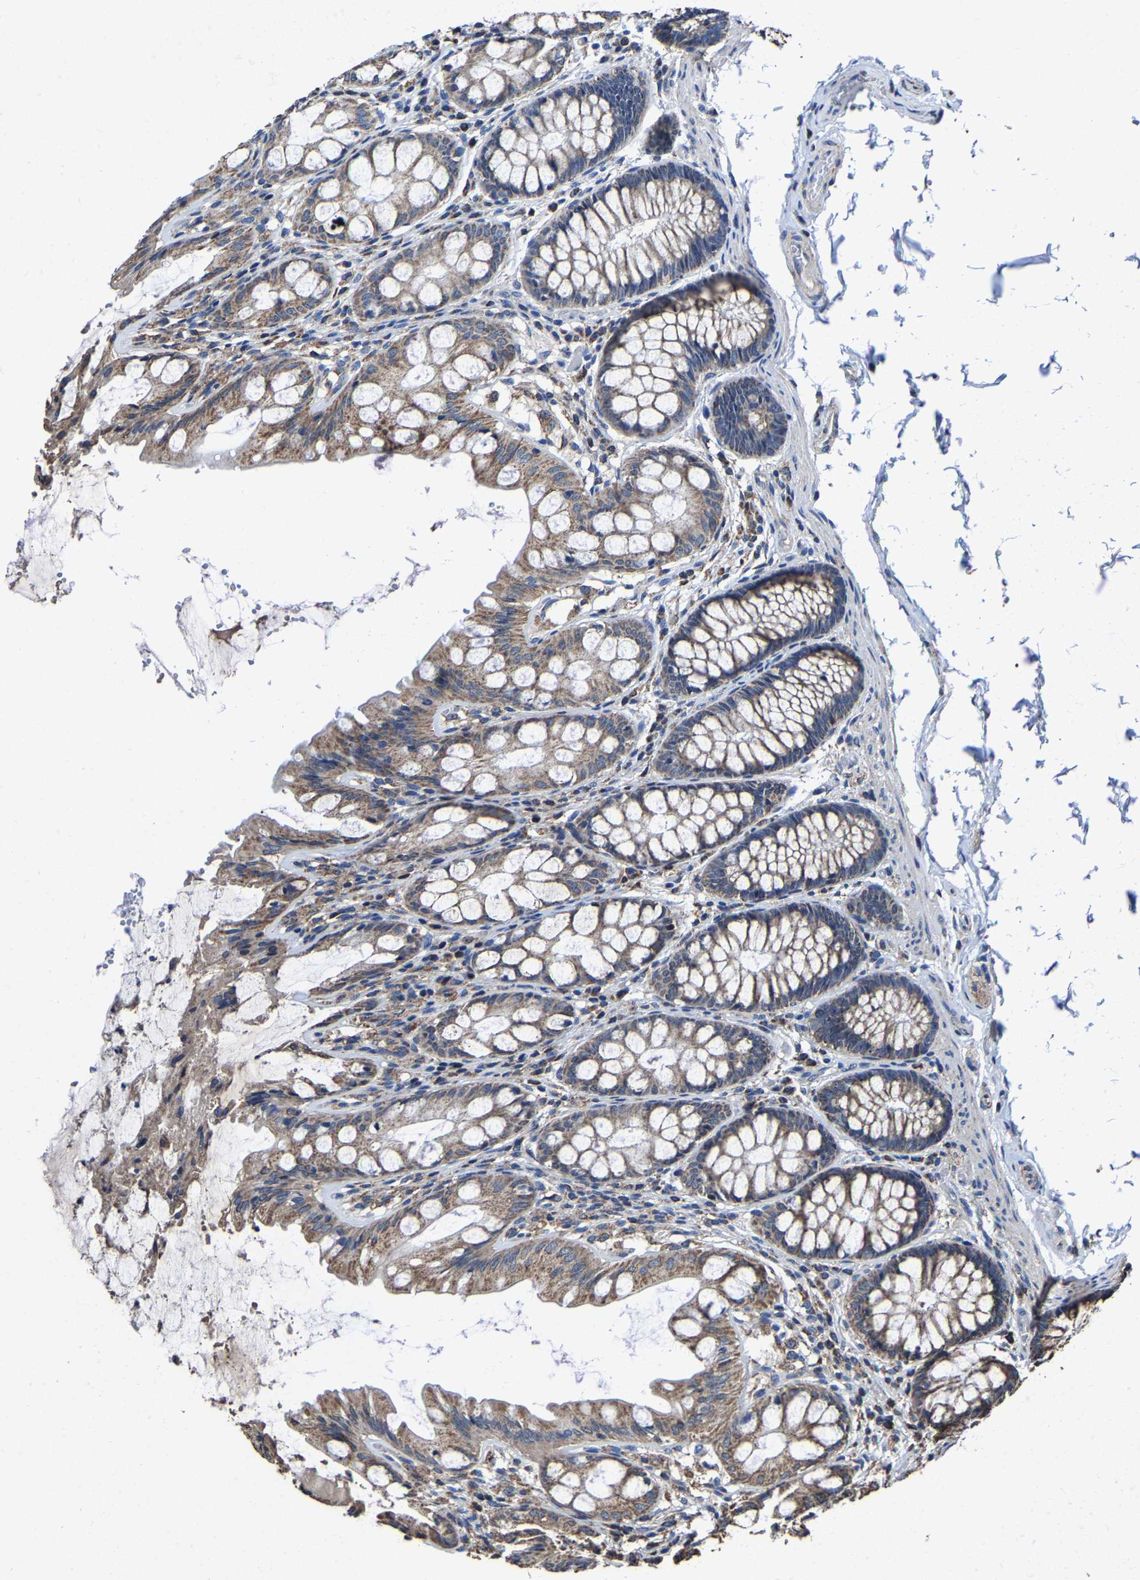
{"staining": {"intensity": "weak", "quantity": ">75%", "location": "cytoplasmic/membranous"}, "tissue": "colon", "cell_type": "Endothelial cells", "image_type": "normal", "snomed": [{"axis": "morphology", "description": "Normal tissue, NOS"}, {"axis": "topography", "description": "Colon"}], "caption": "Endothelial cells demonstrate low levels of weak cytoplasmic/membranous expression in approximately >75% of cells in normal colon.", "gene": "ZCCHC7", "patient": {"sex": "male", "age": 47}}